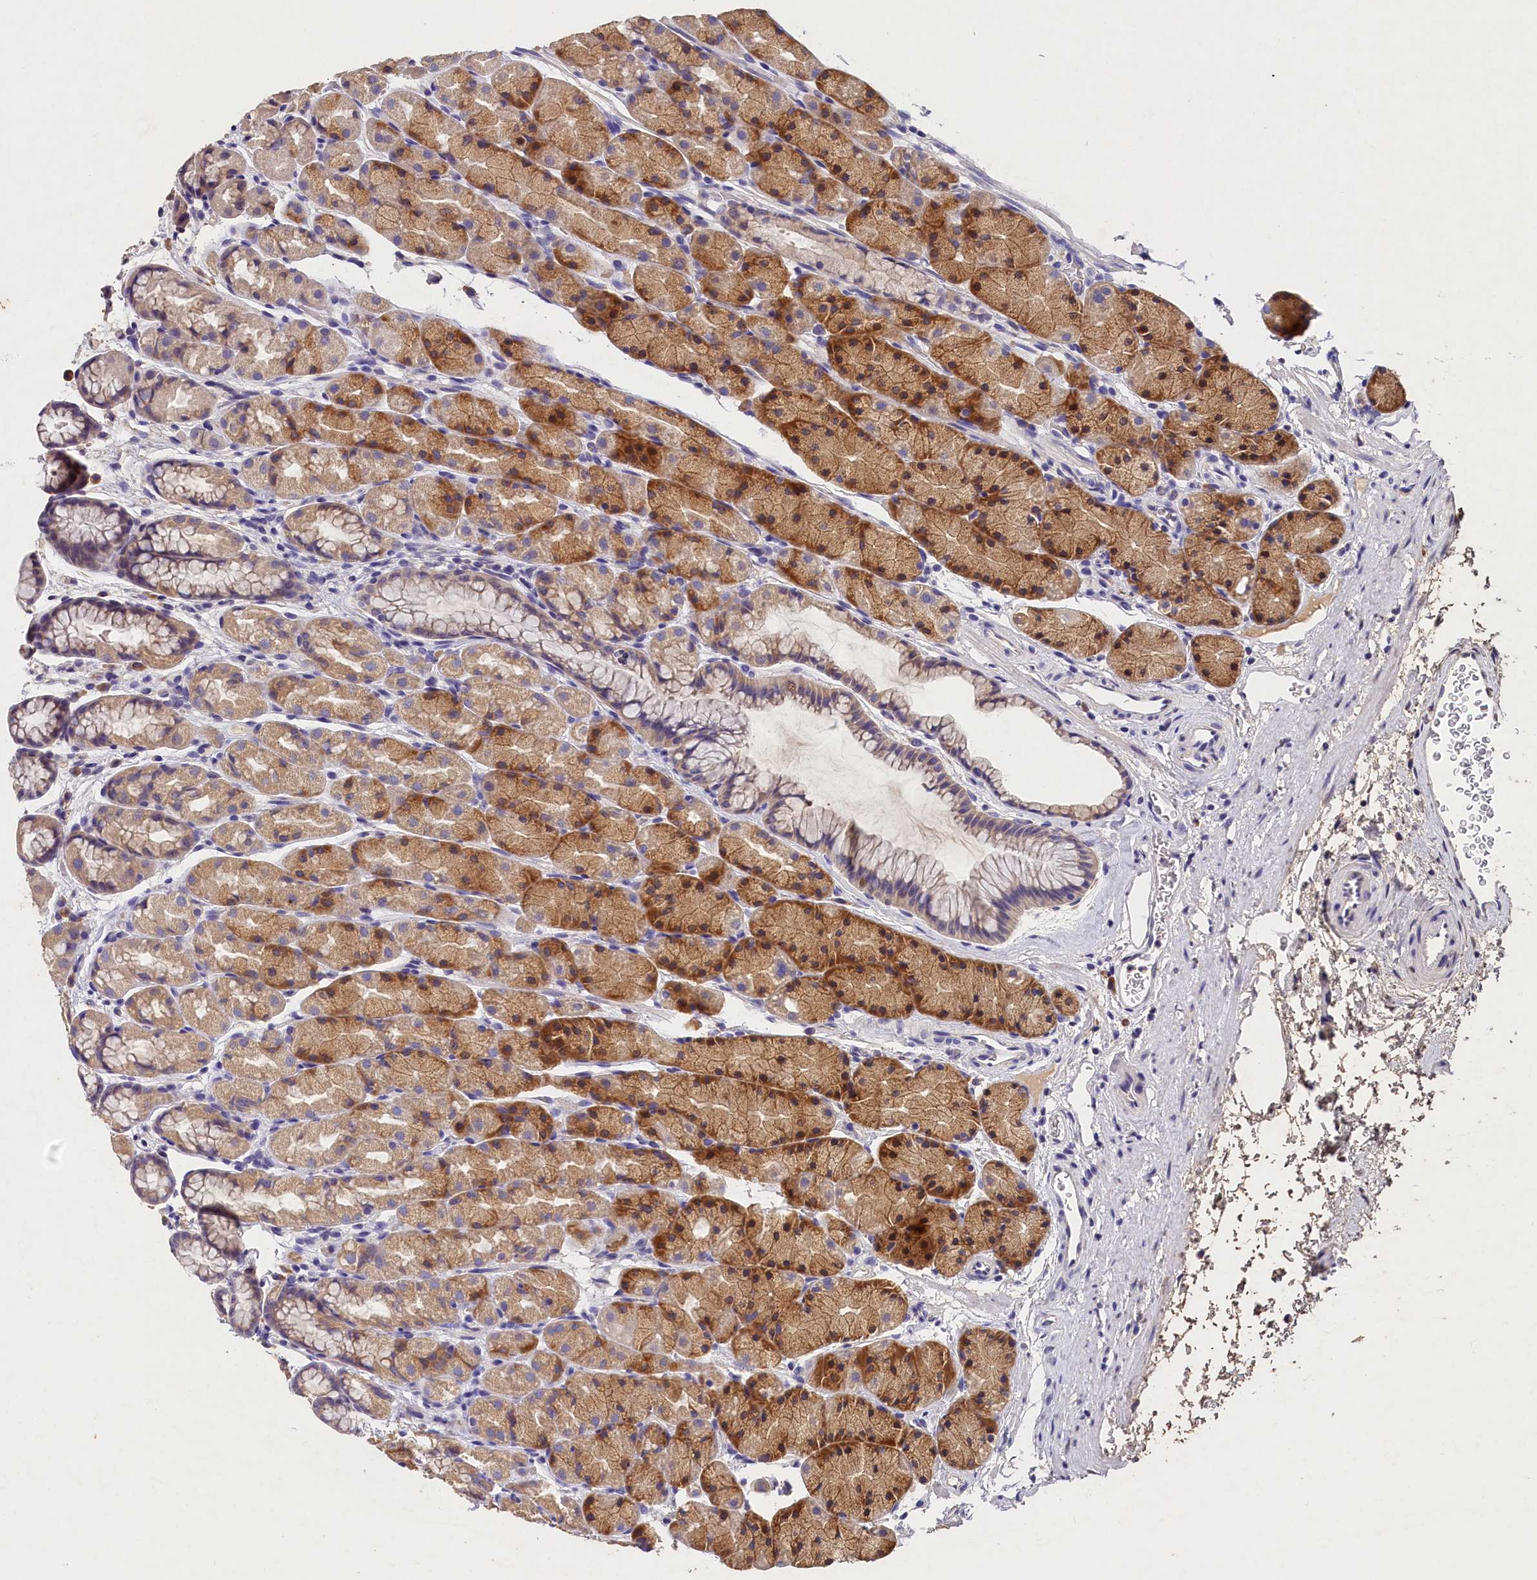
{"staining": {"intensity": "moderate", "quantity": "25%-75%", "location": "cytoplasmic/membranous"}, "tissue": "stomach", "cell_type": "Glandular cells", "image_type": "normal", "snomed": [{"axis": "morphology", "description": "Normal tissue, NOS"}, {"axis": "topography", "description": "Stomach, upper"}, {"axis": "topography", "description": "Stomach"}], "caption": "The immunohistochemical stain shows moderate cytoplasmic/membranous expression in glandular cells of normal stomach. (DAB = brown stain, brightfield microscopy at high magnification).", "gene": "ST7L", "patient": {"sex": "male", "age": 47}}